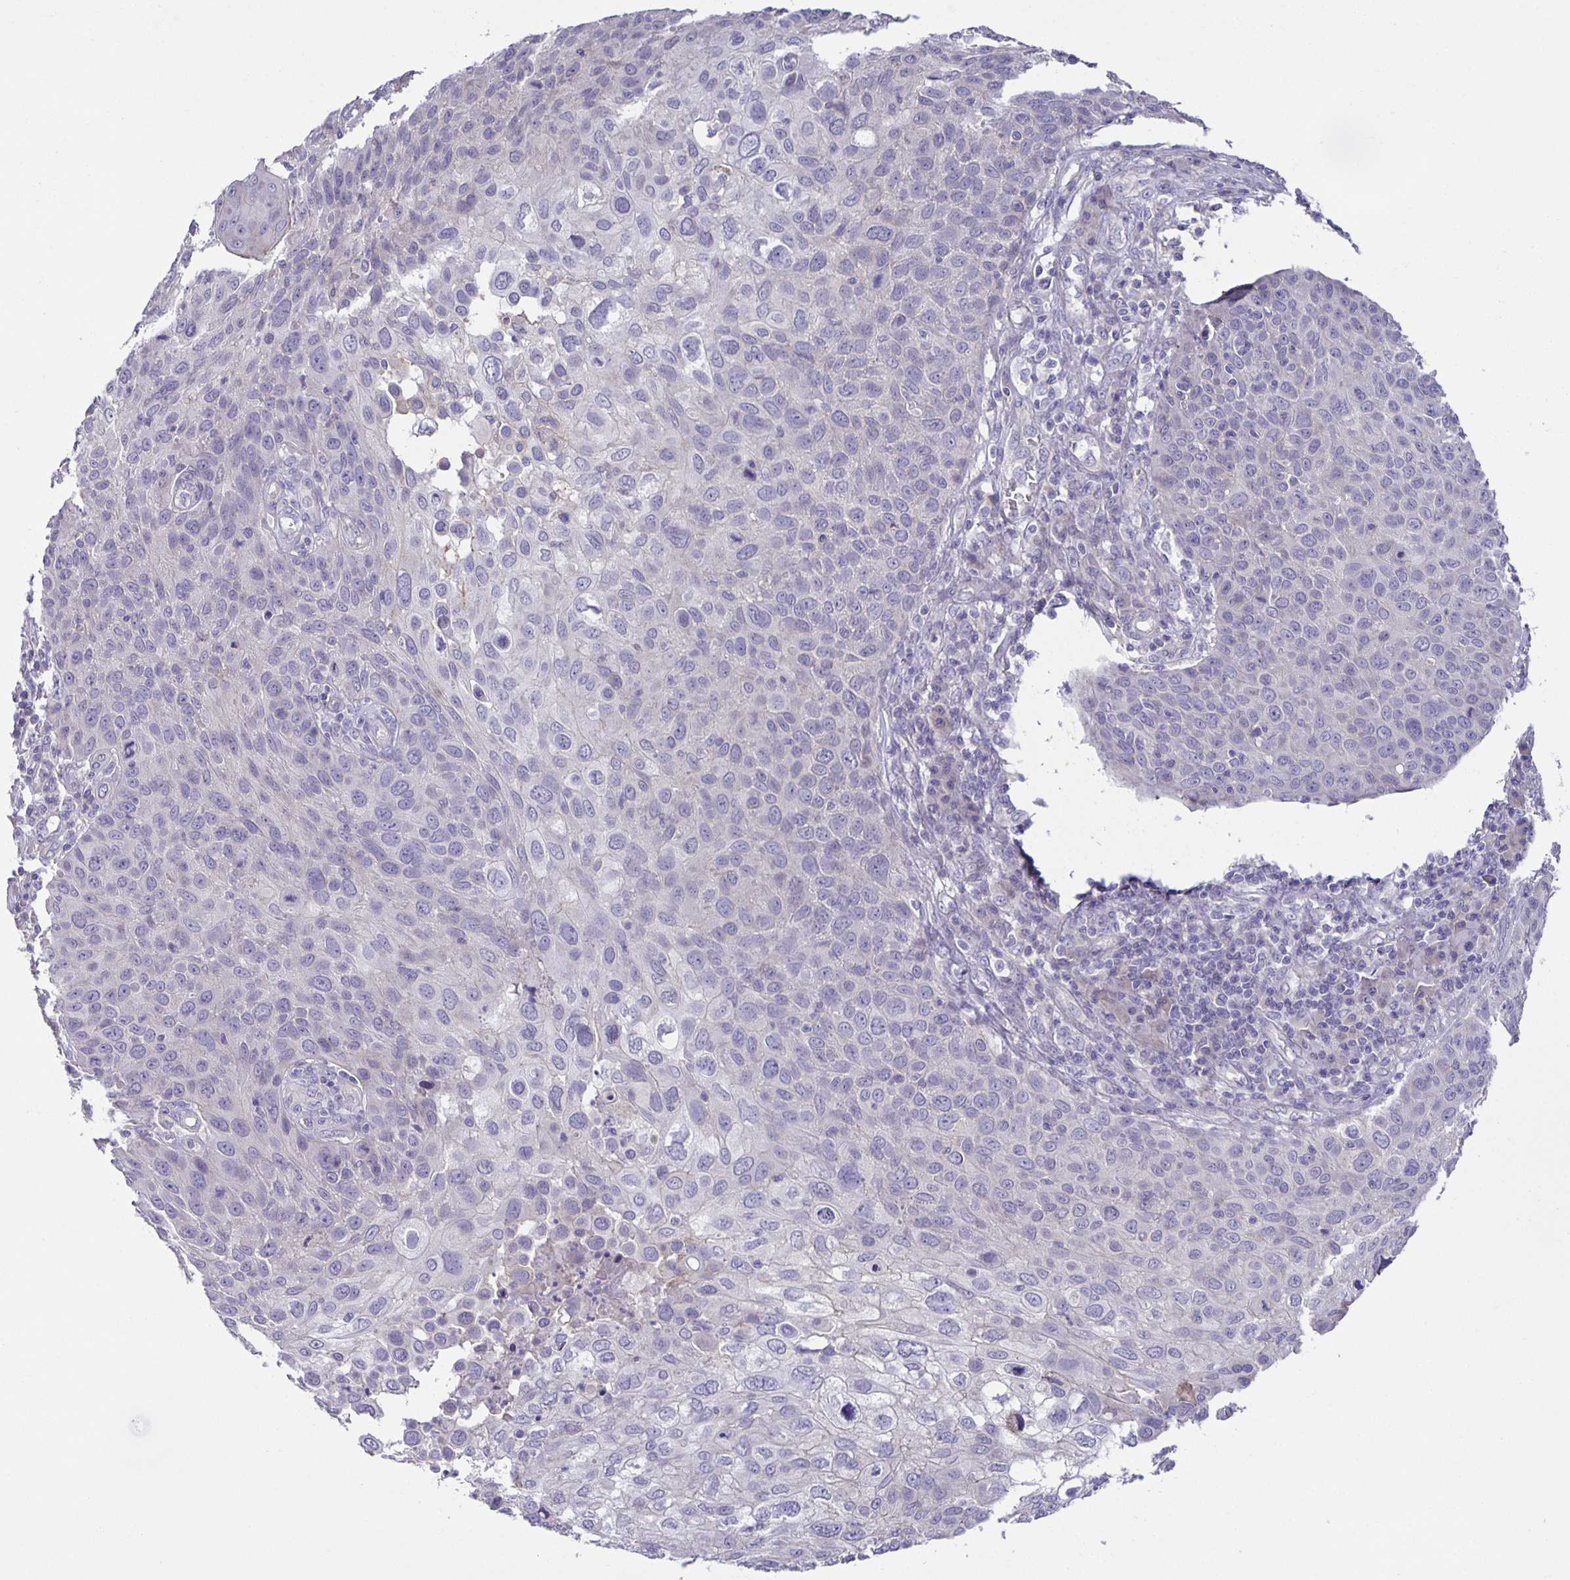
{"staining": {"intensity": "negative", "quantity": "none", "location": "none"}, "tissue": "skin cancer", "cell_type": "Tumor cells", "image_type": "cancer", "snomed": [{"axis": "morphology", "description": "Squamous cell carcinoma, NOS"}, {"axis": "topography", "description": "Skin"}], "caption": "High magnification brightfield microscopy of skin squamous cell carcinoma stained with DAB (brown) and counterstained with hematoxylin (blue): tumor cells show no significant expression. Nuclei are stained in blue.", "gene": "PTPN3", "patient": {"sex": "male", "age": 87}}